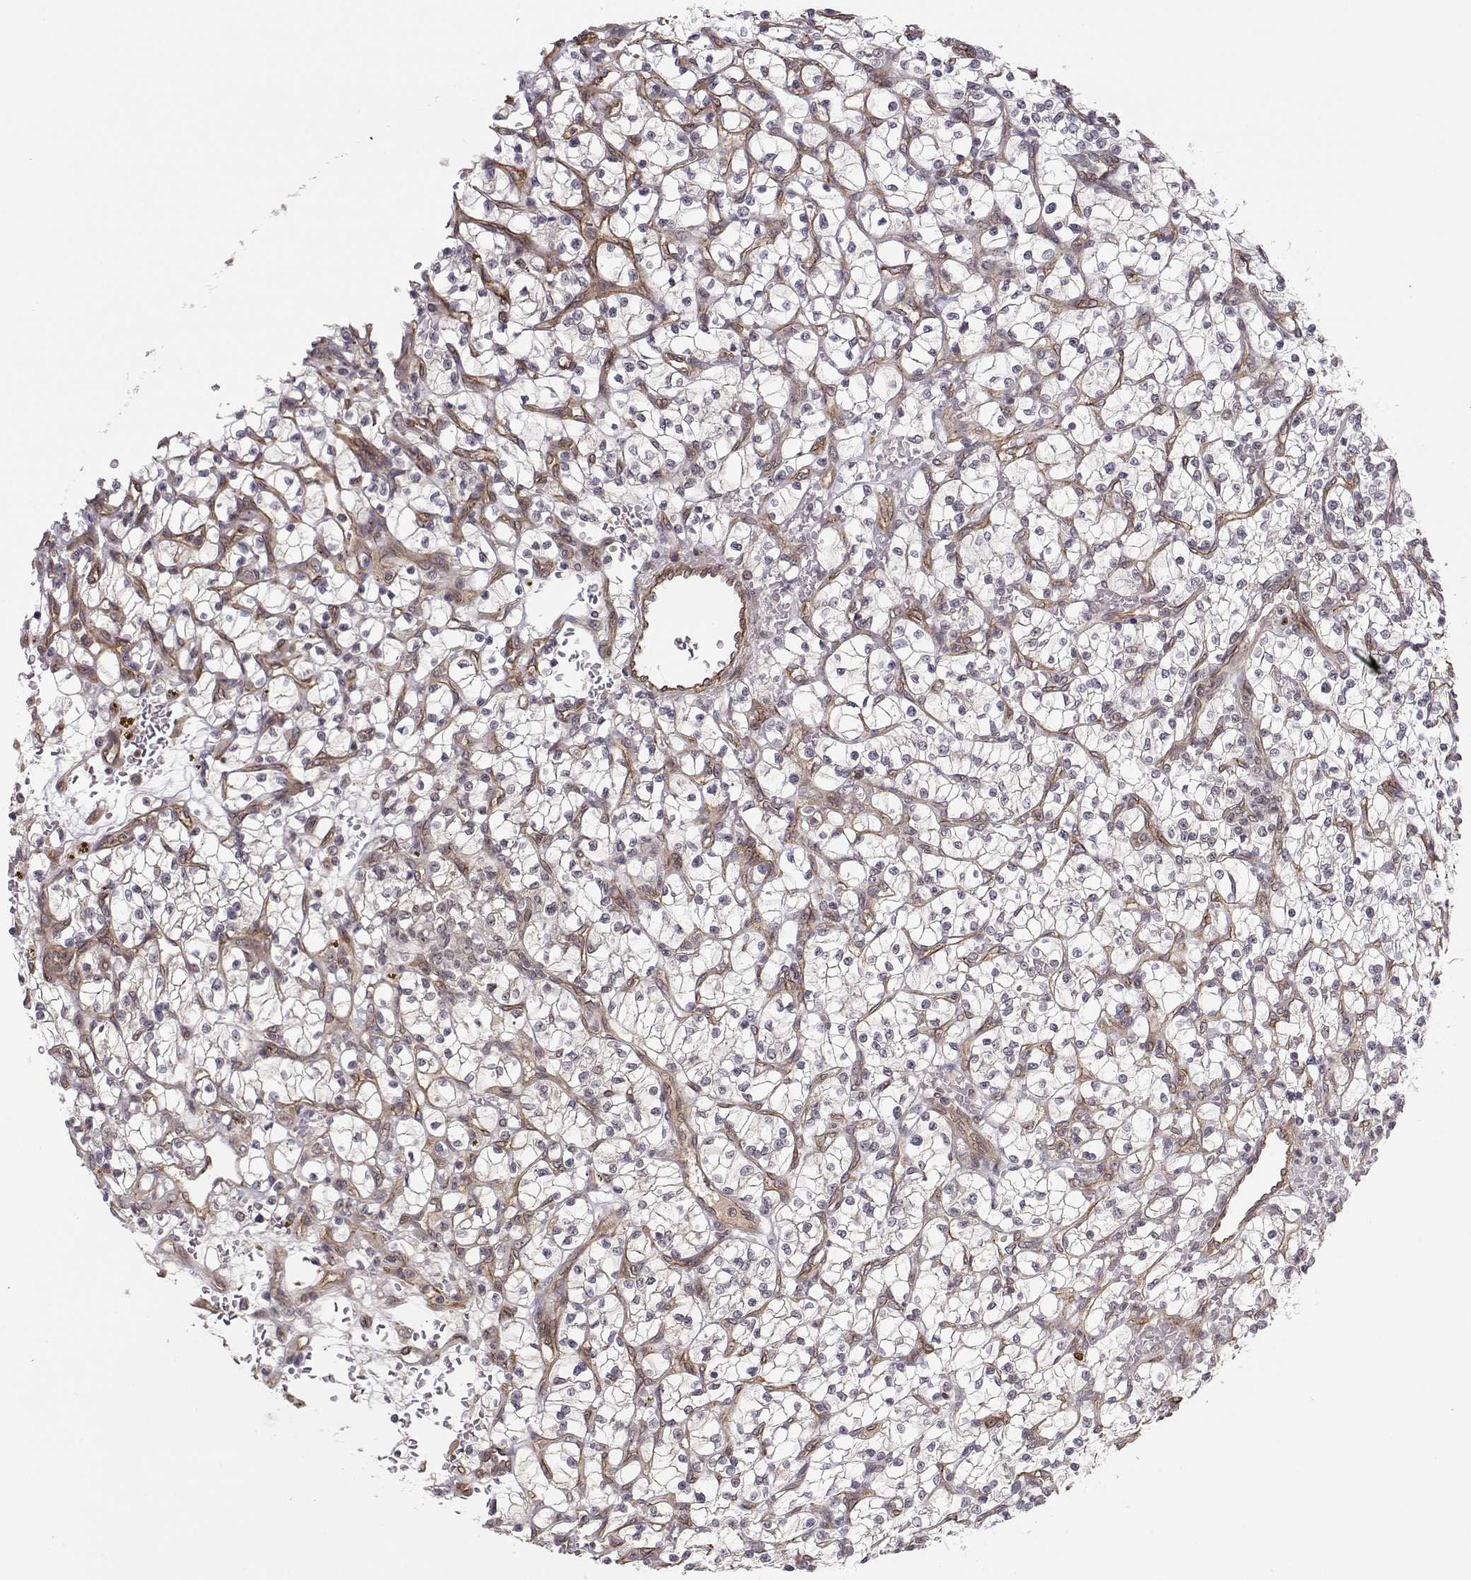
{"staining": {"intensity": "negative", "quantity": "none", "location": "none"}, "tissue": "renal cancer", "cell_type": "Tumor cells", "image_type": "cancer", "snomed": [{"axis": "morphology", "description": "Adenocarcinoma, NOS"}, {"axis": "topography", "description": "Kidney"}], "caption": "Tumor cells are negative for protein expression in human adenocarcinoma (renal).", "gene": "CIR1", "patient": {"sex": "female", "age": 64}}